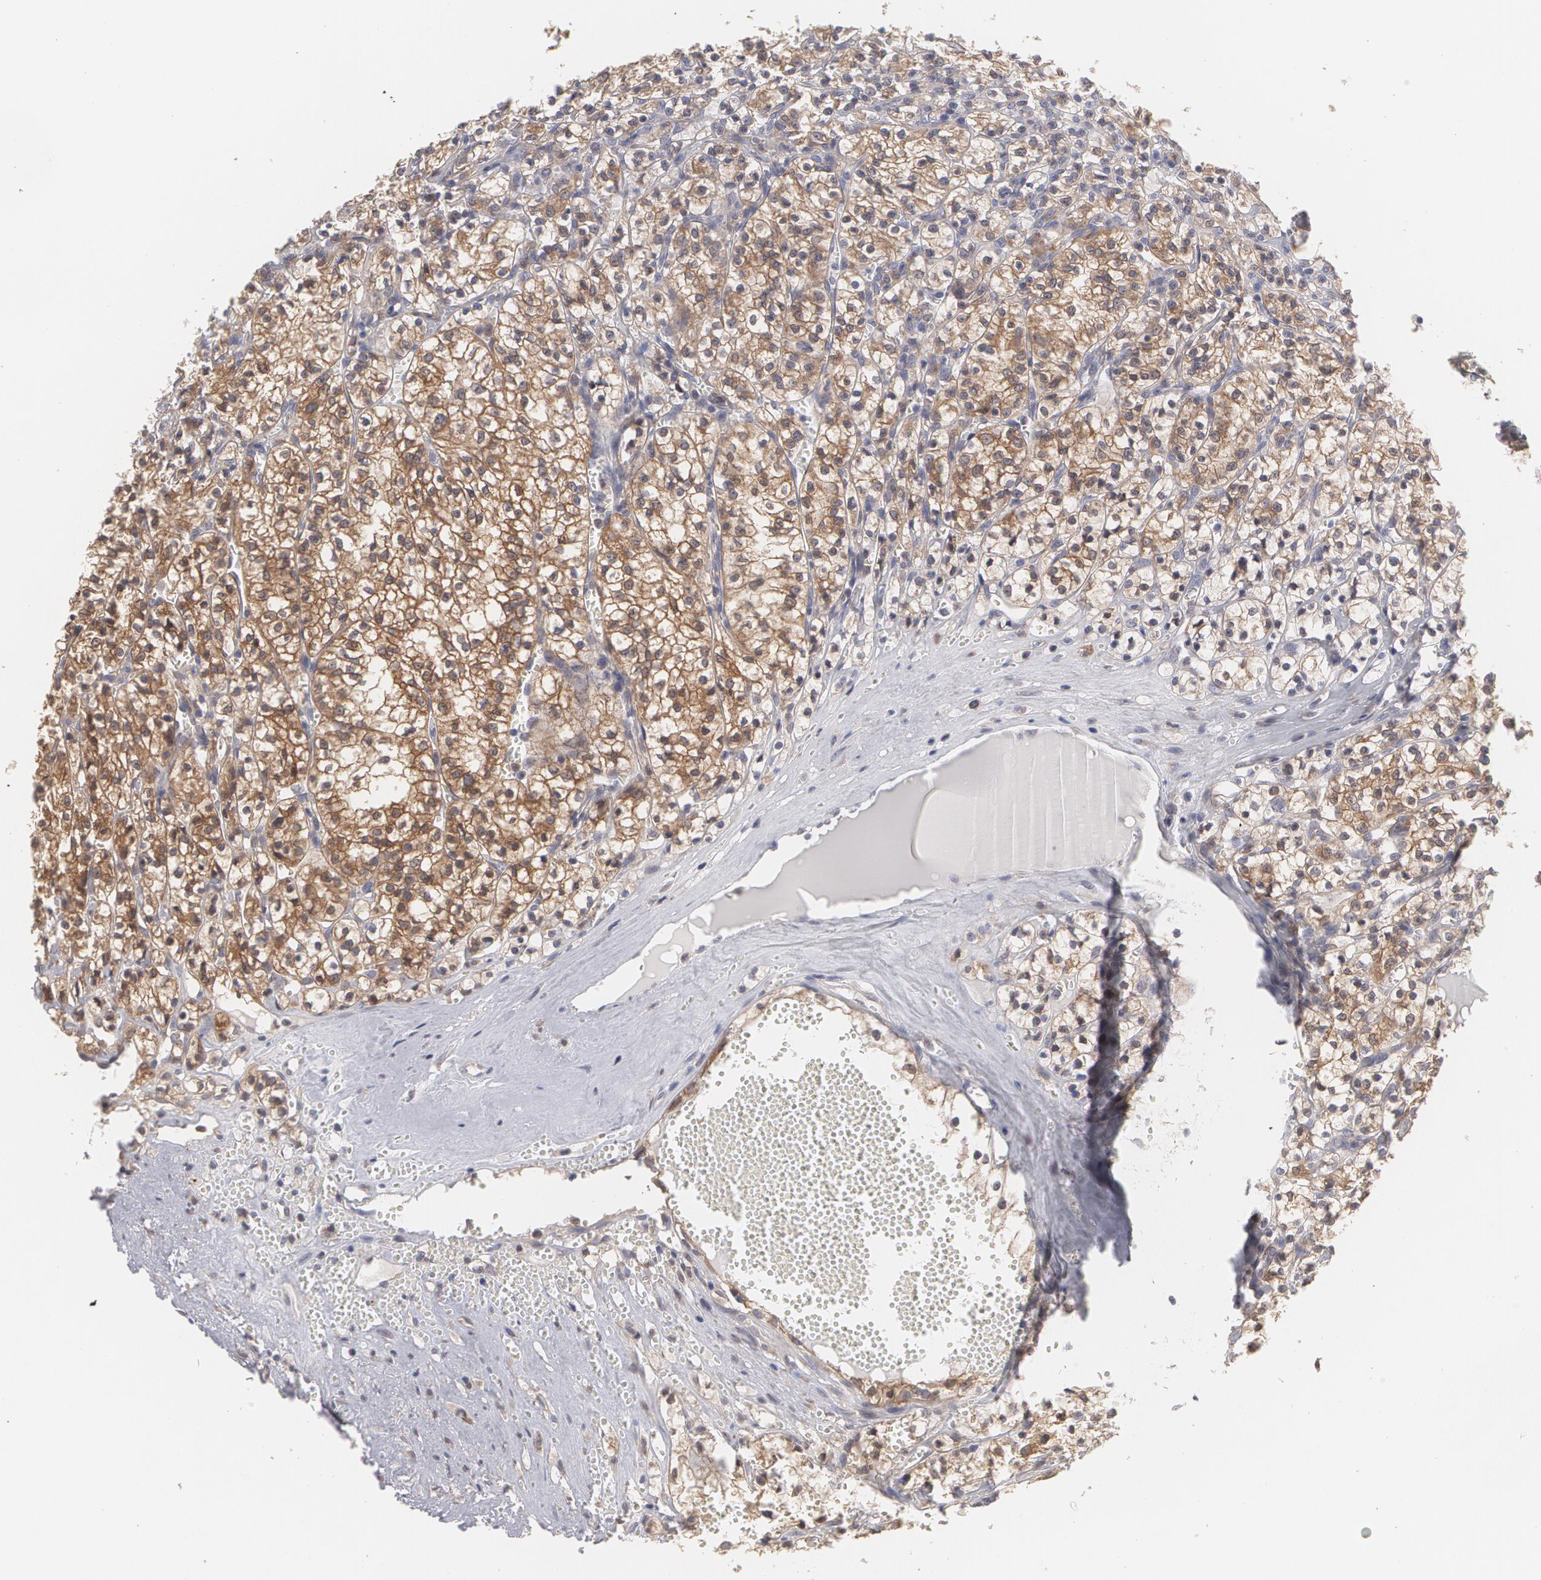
{"staining": {"intensity": "strong", "quantity": ">75%", "location": "cytoplasmic/membranous"}, "tissue": "renal cancer", "cell_type": "Tumor cells", "image_type": "cancer", "snomed": [{"axis": "morphology", "description": "Adenocarcinoma, NOS"}, {"axis": "topography", "description": "Kidney"}], "caption": "Renal cancer (adenocarcinoma) stained with DAB immunohistochemistry shows high levels of strong cytoplasmic/membranous positivity in about >75% of tumor cells.", "gene": "MTHFD1", "patient": {"sex": "male", "age": 61}}